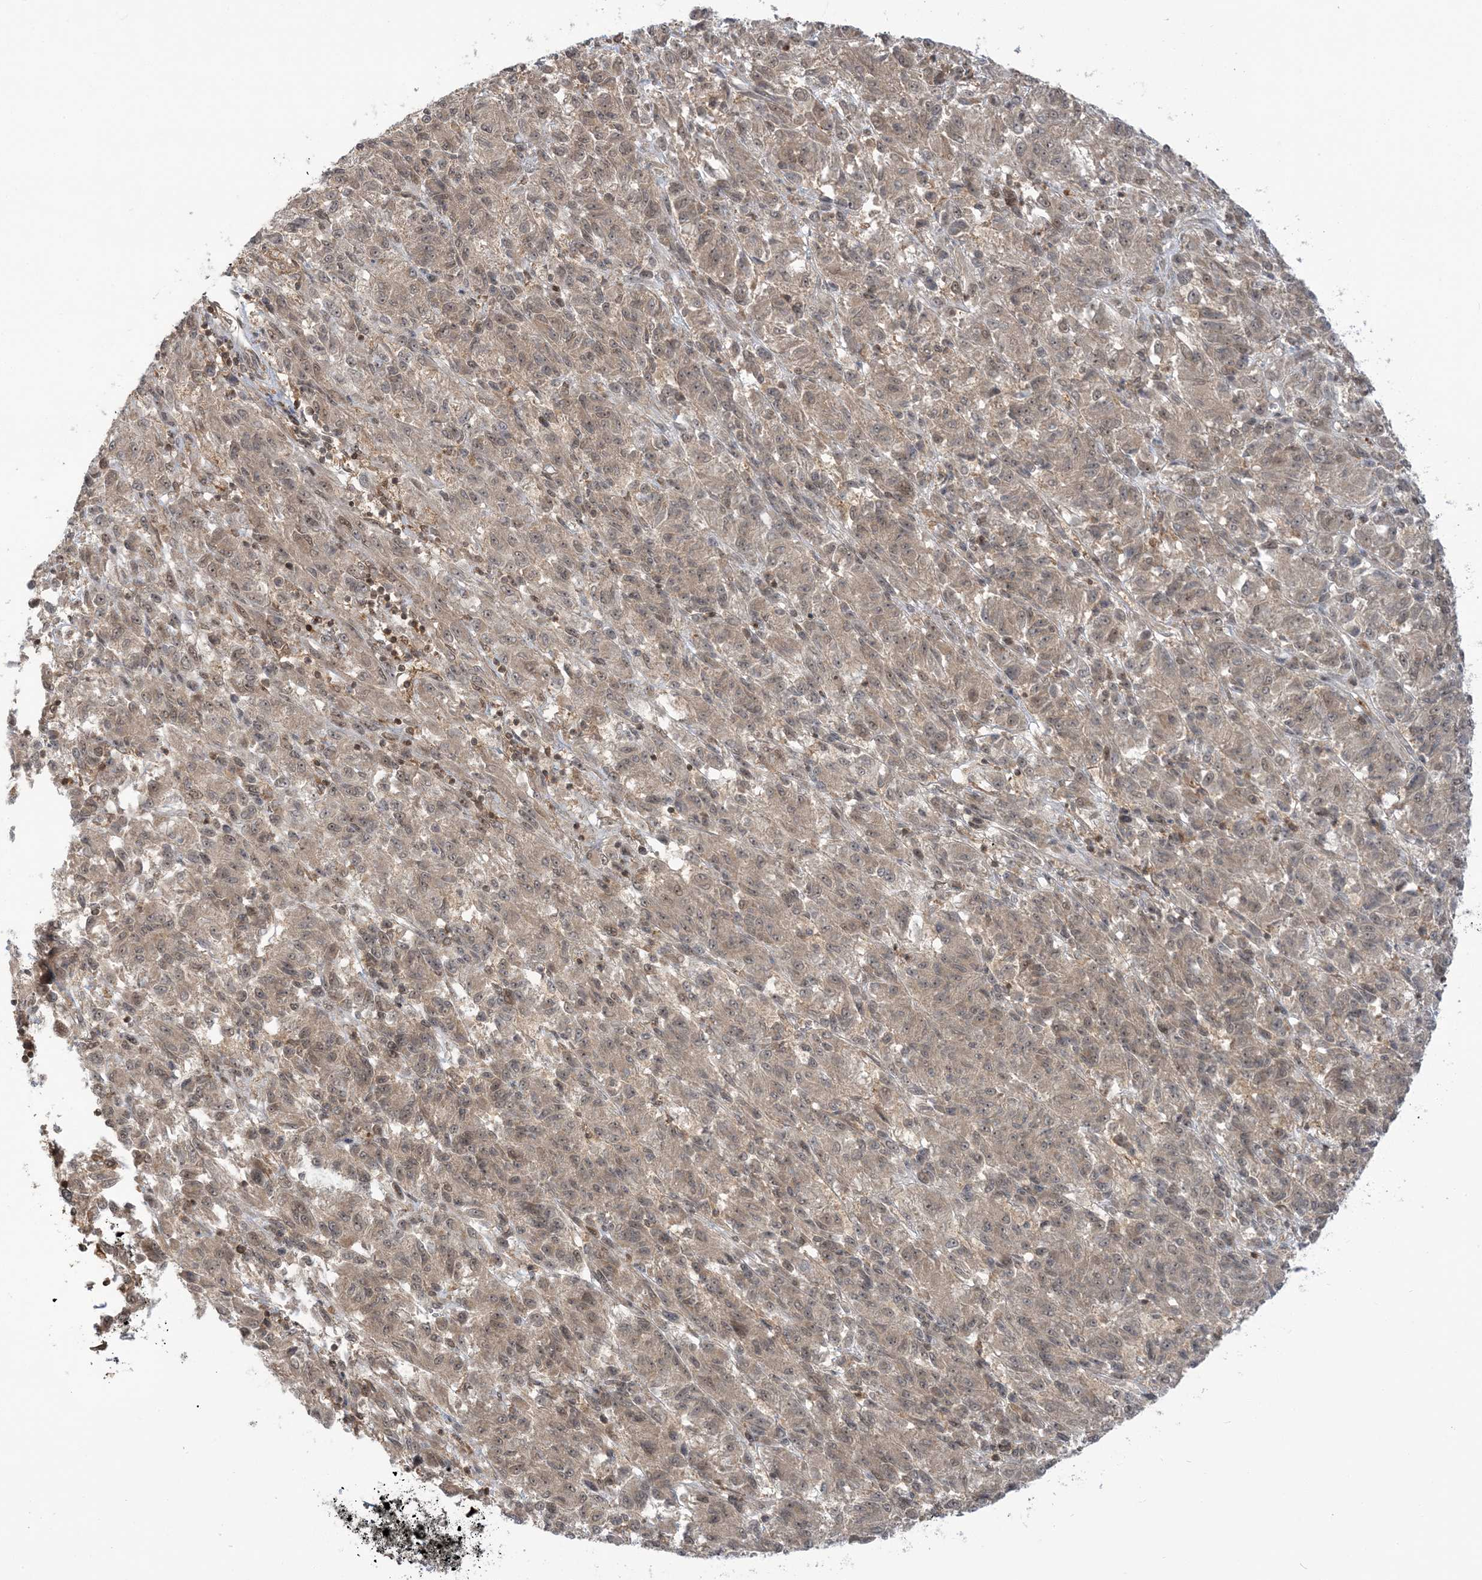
{"staining": {"intensity": "weak", "quantity": "25%-75%", "location": "cytoplasmic/membranous,nuclear"}, "tissue": "melanoma", "cell_type": "Tumor cells", "image_type": "cancer", "snomed": [{"axis": "morphology", "description": "Malignant melanoma, Metastatic site"}, {"axis": "topography", "description": "Lung"}], "caption": "A photomicrograph of human melanoma stained for a protein displays weak cytoplasmic/membranous and nuclear brown staining in tumor cells.", "gene": "PPP1R7", "patient": {"sex": "male", "age": 64}}